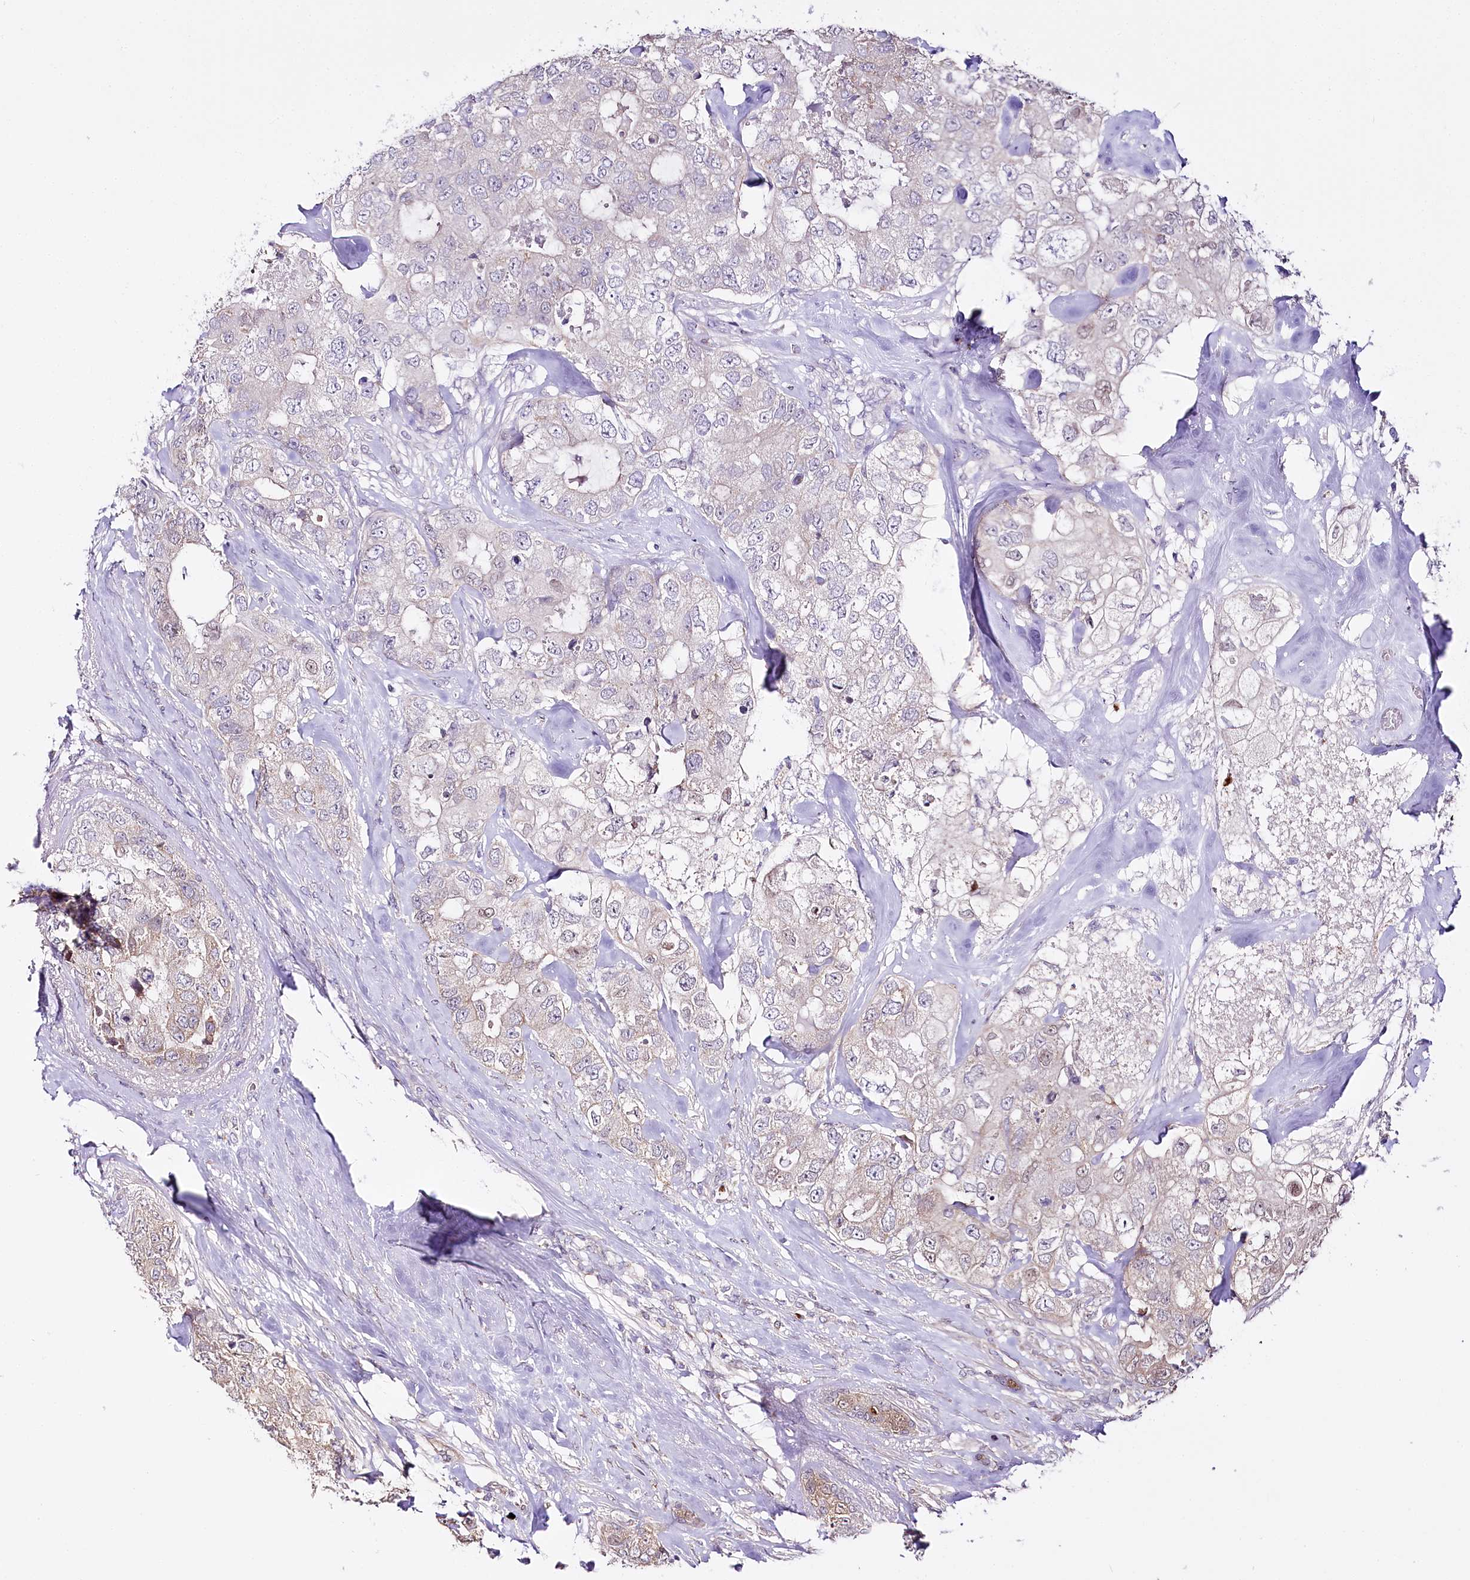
{"staining": {"intensity": "weak", "quantity": "25%-75%", "location": "cytoplasmic/membranous"}, "tissue": "breast cancer", "cell_type": "Tumor cells", "image_type": "cancer", "snomed": [{"axis": "morphology", "description": "Duct carcinoma"}, {"axis": "topography", "description": "Breast"}], "caption": "DAB (3,3'-diaminobenzidine) immunohistochemical staining of invasive ductal carcinoma (breast) displays weak cytoplasmic/membranous protein staining in about 25%-75% of tumor cells.", "gene": "ZNF226", "patient": {"sex": "female", "age": 62}}